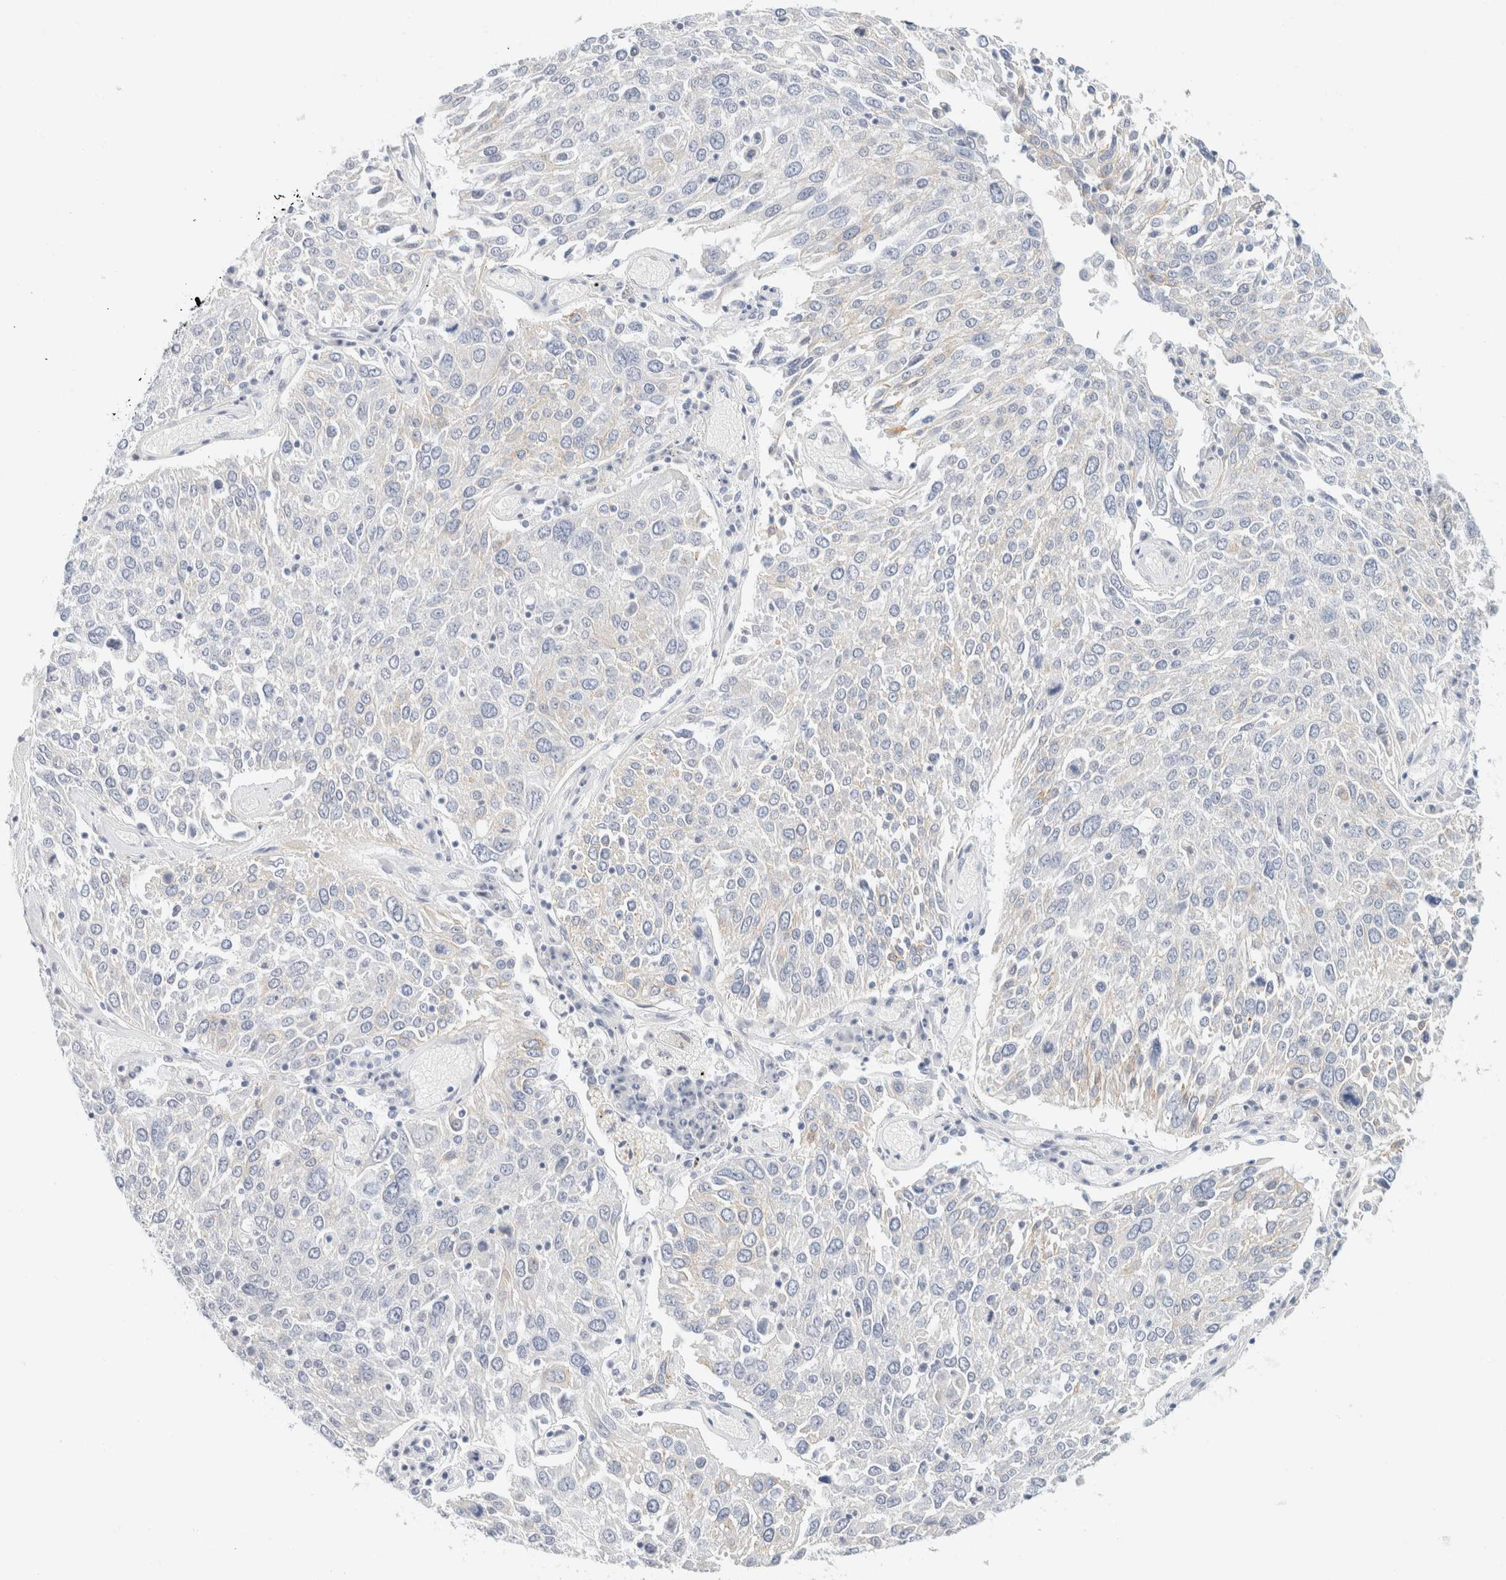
{"staining": {"intensity": "negative", "quantity": "none", "location": "none"}, "tissue": "lung cancer", "cell_type": "Tumor cells", "image_type": "cancer", "snomed": [{"axis": "morphology", "description": "Squamous cell carcinoma, NOS"}, {"axis": "topography", "description": "Lung"}], "caption": "Immunohistochemistry photomicrograph of neoplastic tissue: human lung cancer (squamous cell carcinoma) stained with DAB reveals no significant protein positivity in tumor cells.", "gene": "KRT20", "patient": {"sex": "male", "age": 65}}